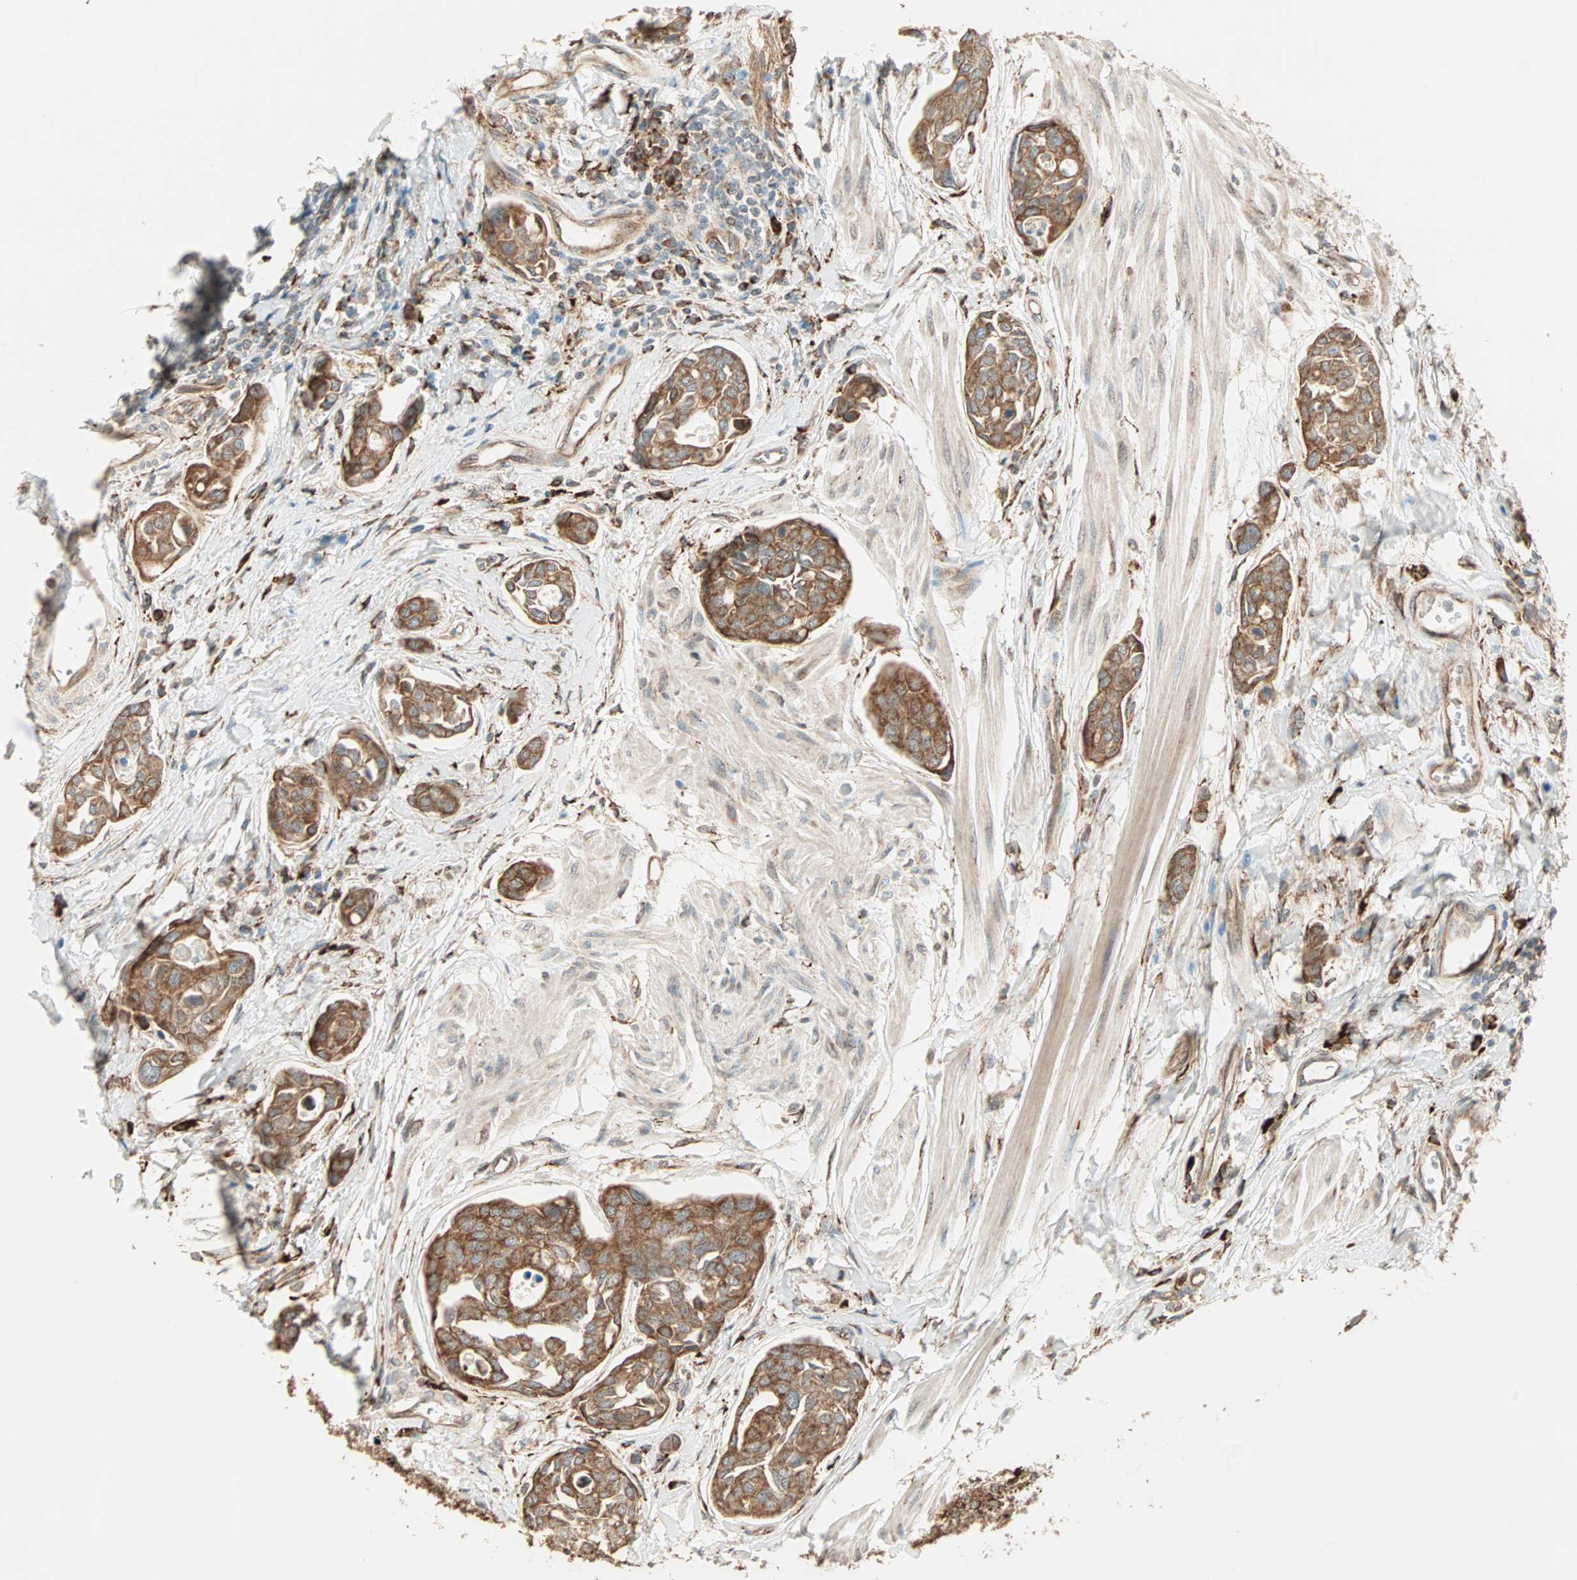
{"staining": {"intensity": "moderate", "quantity": ">75%", "location": "cytoplasmic/membranous"}, "tissue": "urothelial cancer", "cell_type": "Tumor cells", "image_type": "cancer", "snomed": [{"axis": "morphology", "description": "Urothelial carcinoma, High grade"}, {"axis": "topography", "description": "Urinary bladder"}], "caption": "Brown immunohistochemical staining in human urothelial carcinoma (high-grade) demonstrates moderate cytoplasmic/membranous expression in approximately >75% of tumor cells. (brown staining indicates protein expression, while blue staining denotes nuclei).", "gene": "P4HA1", "patient": {"sex": "male", "age": 78}}